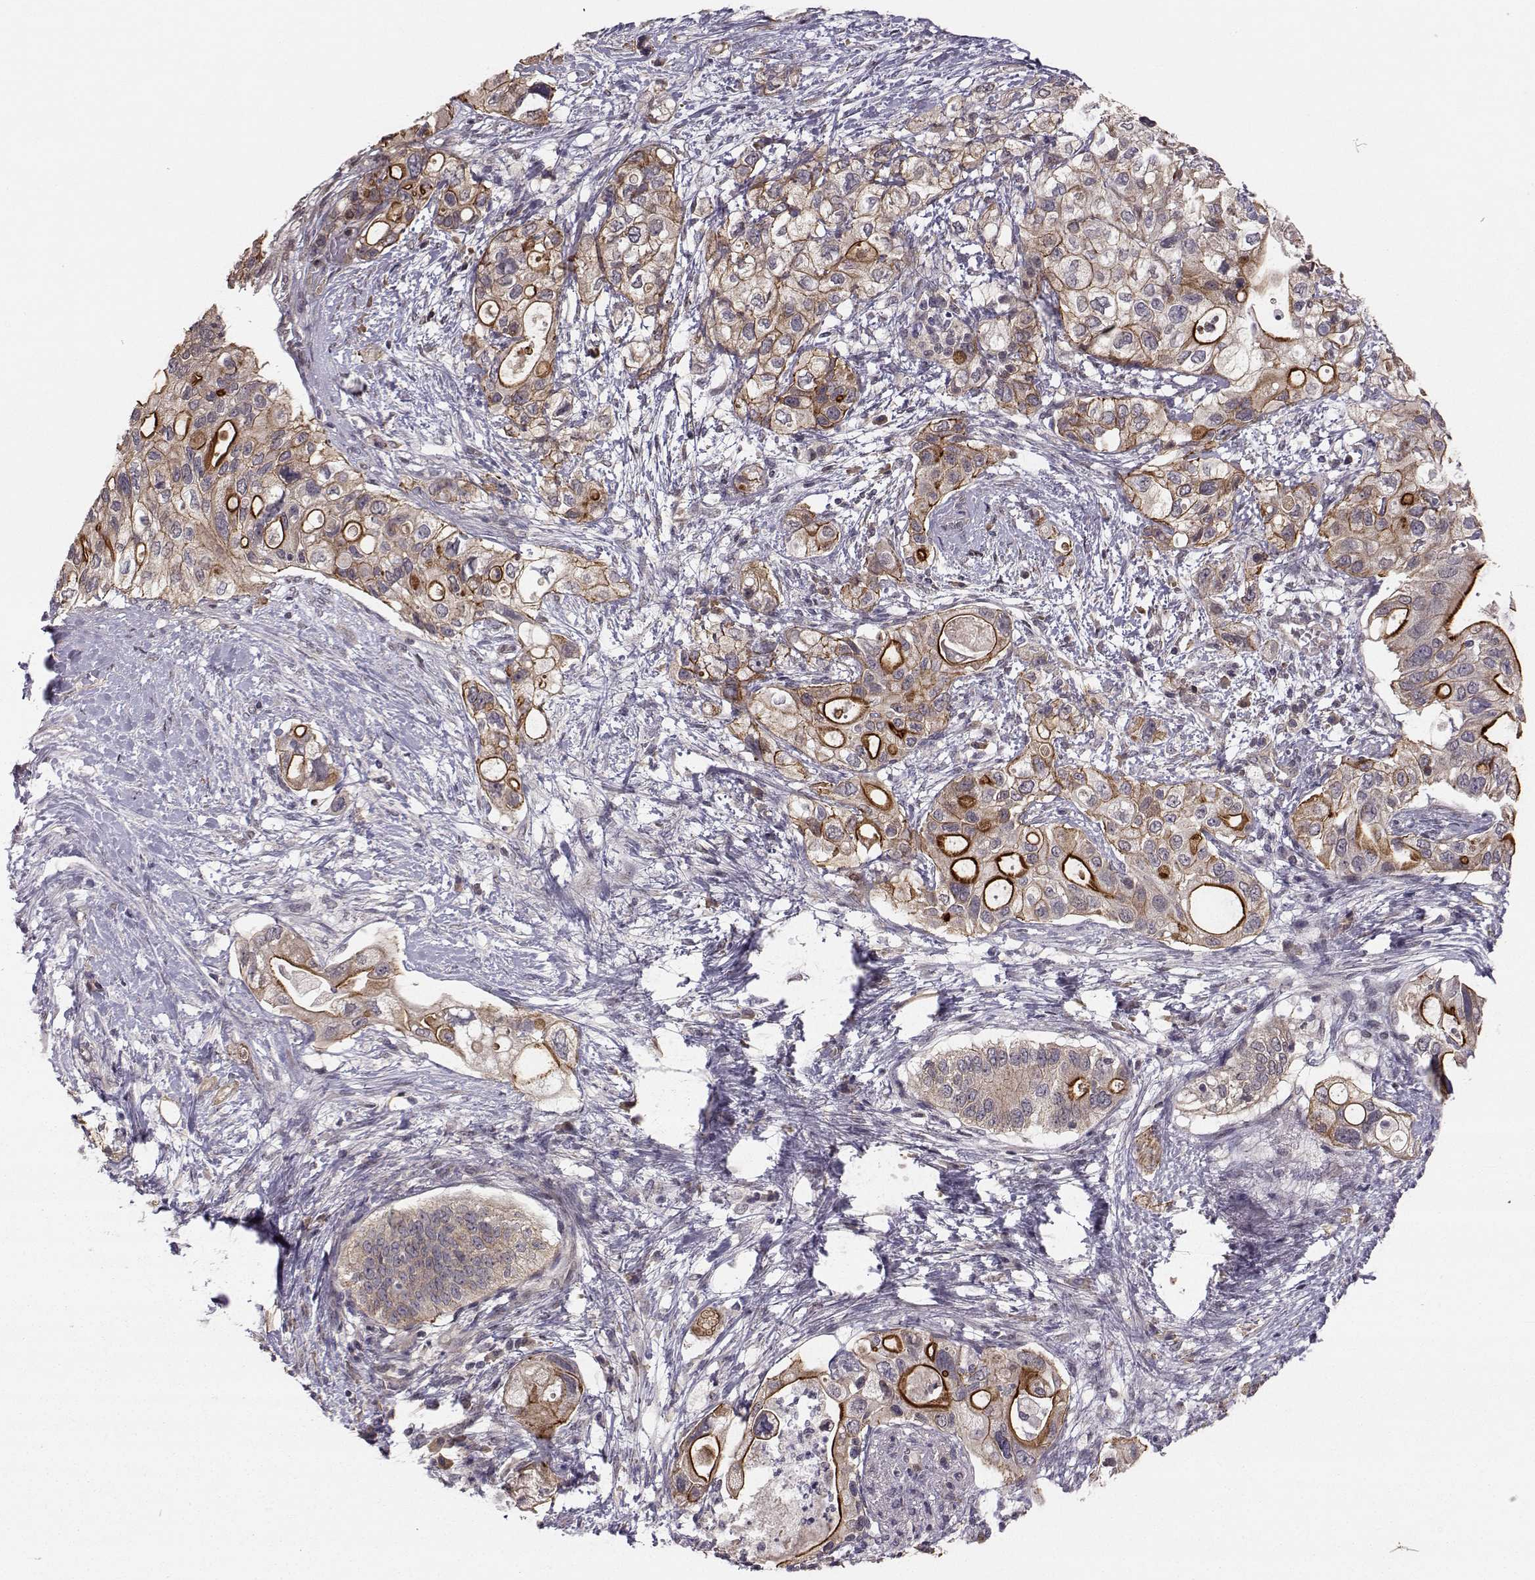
{"staining": {"intensity": "strong", "quantity": "<25%", "location": "cytoplasmic/membranous"}, "tissue": "pancreatic cancer", "cell_type": "Tumor cells", "image_type": "cancer", "snomed": [{"axis": "morphology", "description": "Adenocarcinoma, NOS"}, {"axis": "topography", "description": "Pancreas"}], "caption": "Pancreatic cancer was stained to show a protein in brown. There is medium levels of strong cytoplasmic/membranous expression in approximately <25% of tumor cells.", "gene": "PLEKHG3", "patient": {"sex": "female", "age": 72}}